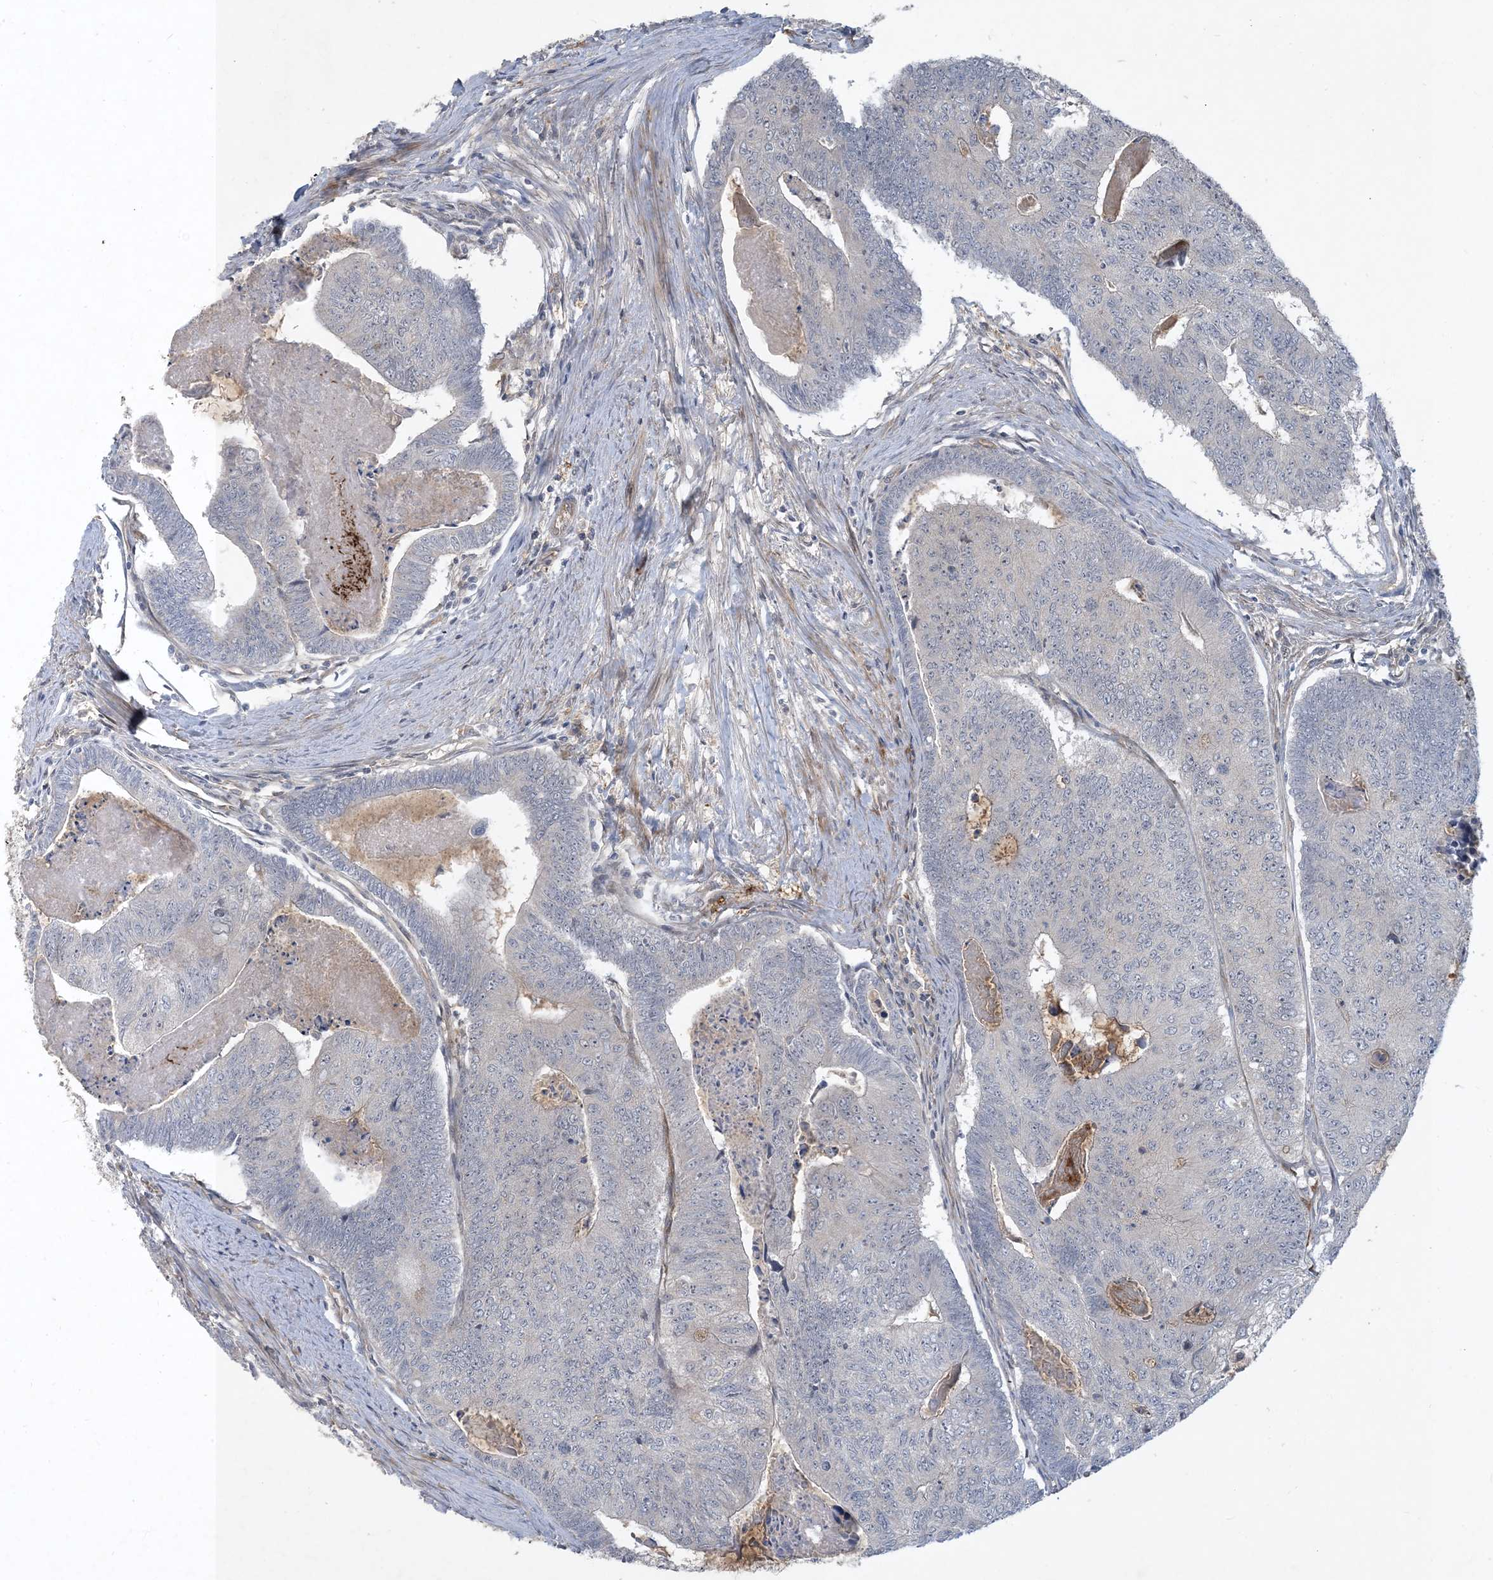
{"staining": {"intensity": "negative", "quantity": "none", "location": "none"}, "tissue": "colorectal cancer", "cell_type": "Tumor cells", "image_type": "cancer", "snomed": [{"axis": "morphology", "description": "Adenocarcinoma, NOS"}, {"axis": "topography", "description": "Colon"}], "caption": "Immunohistochemical staining of colorectal cancer (adenocarcinoma) demonstrates no significant positivity in tumor cells.", "gene": "CDS1", "patient": {"sex": "female", "age": 67}}